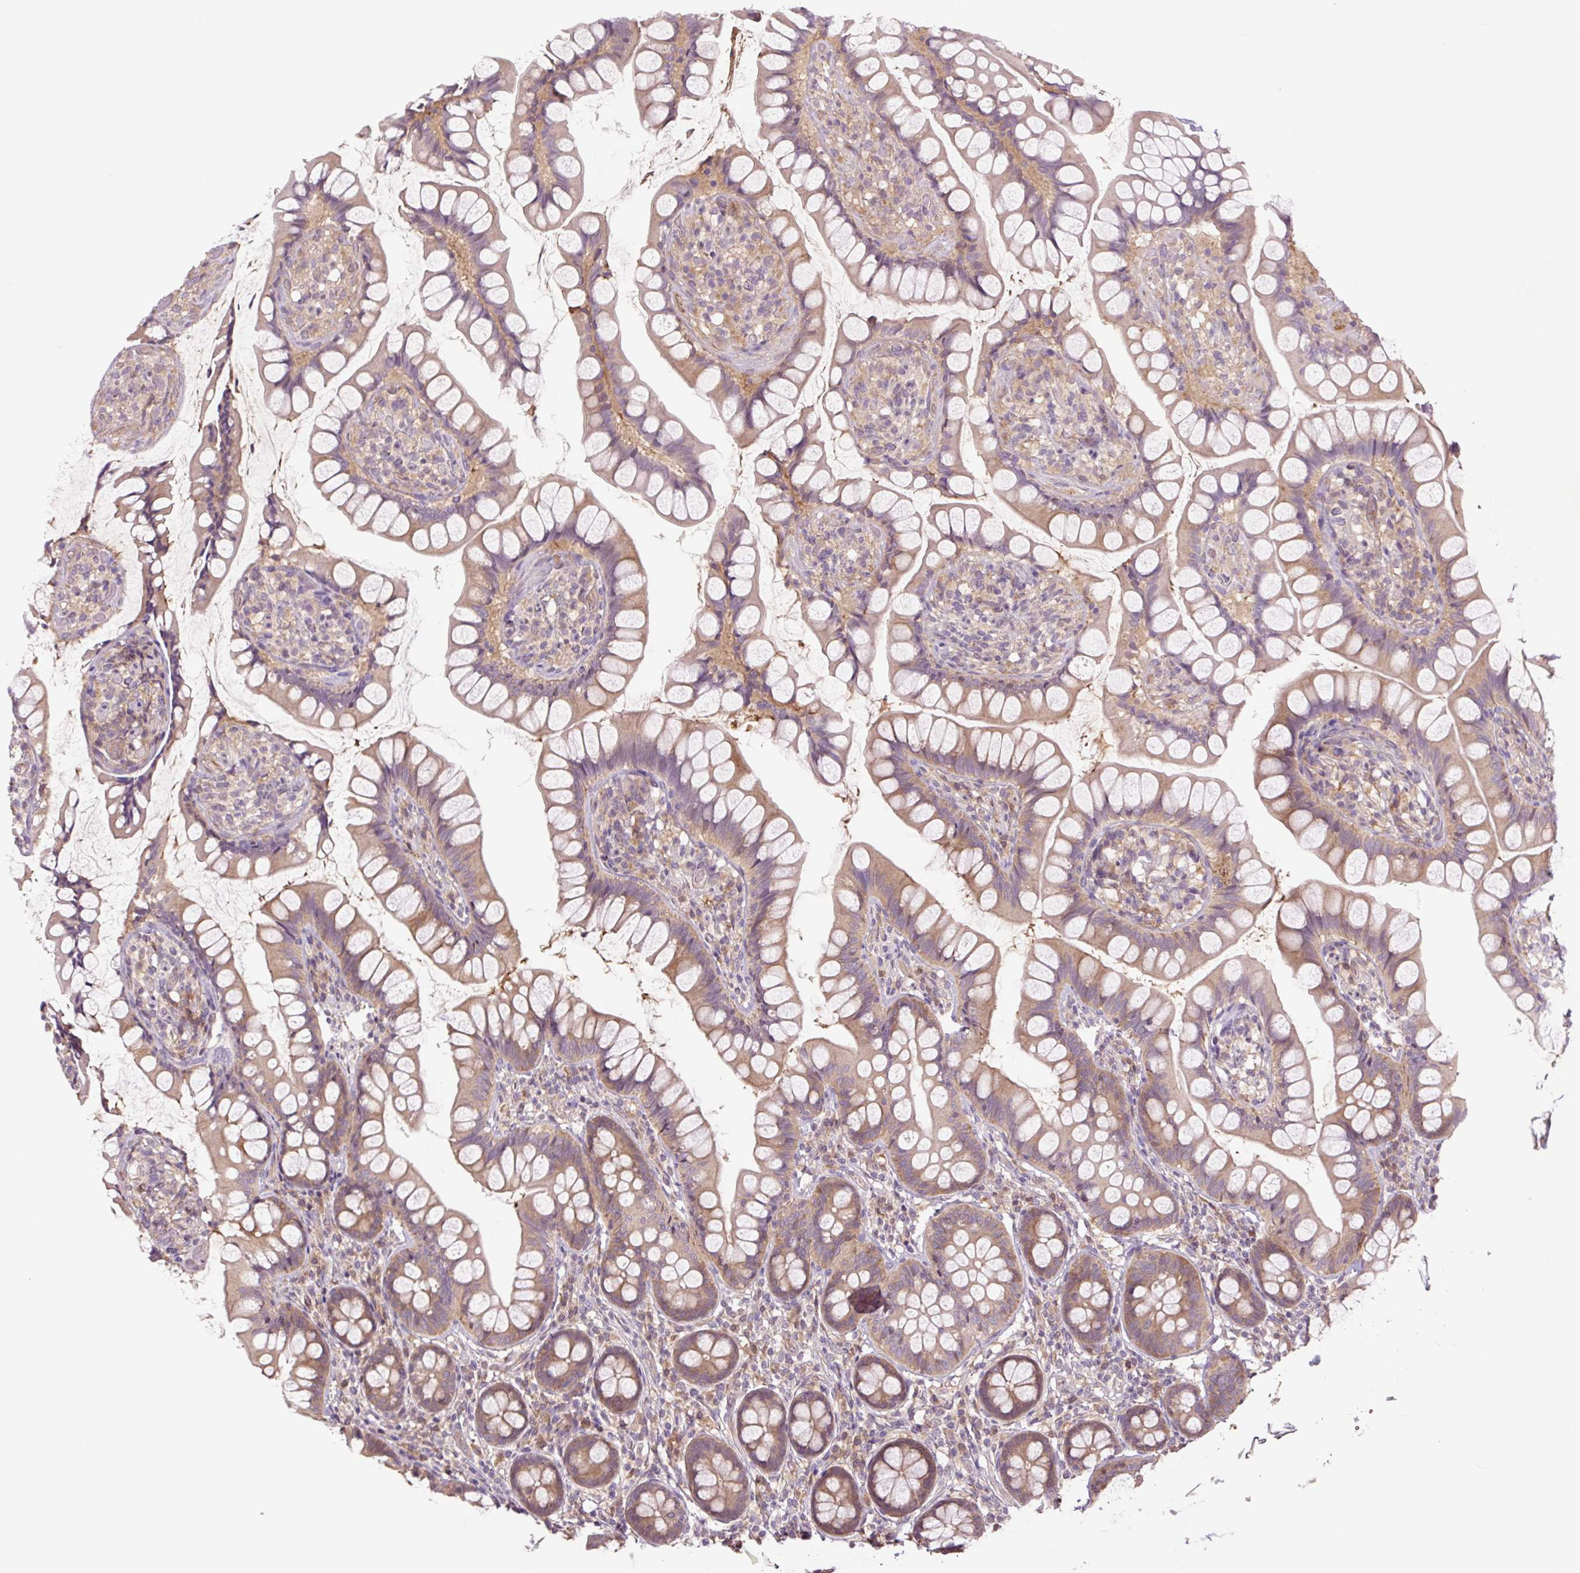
{"staining": {"intensity": "moderate", "quantity": ">75%", "location": "cytoplasmic/membranous"}, "tissue": "small intestine", "cell_type": "Glandular cells", "image_type": "normal", "snomed": [{"axis": "morphology", "description": "Normal tissue, NOS"}, {"axis": "topography", "description": "Small intestine"}], "caption": "Small intestine stained with a protein marker reveals moderate staining in glandular cells.", "gene": "TPT1", "patient": {"sex": "male", "age": 70}}